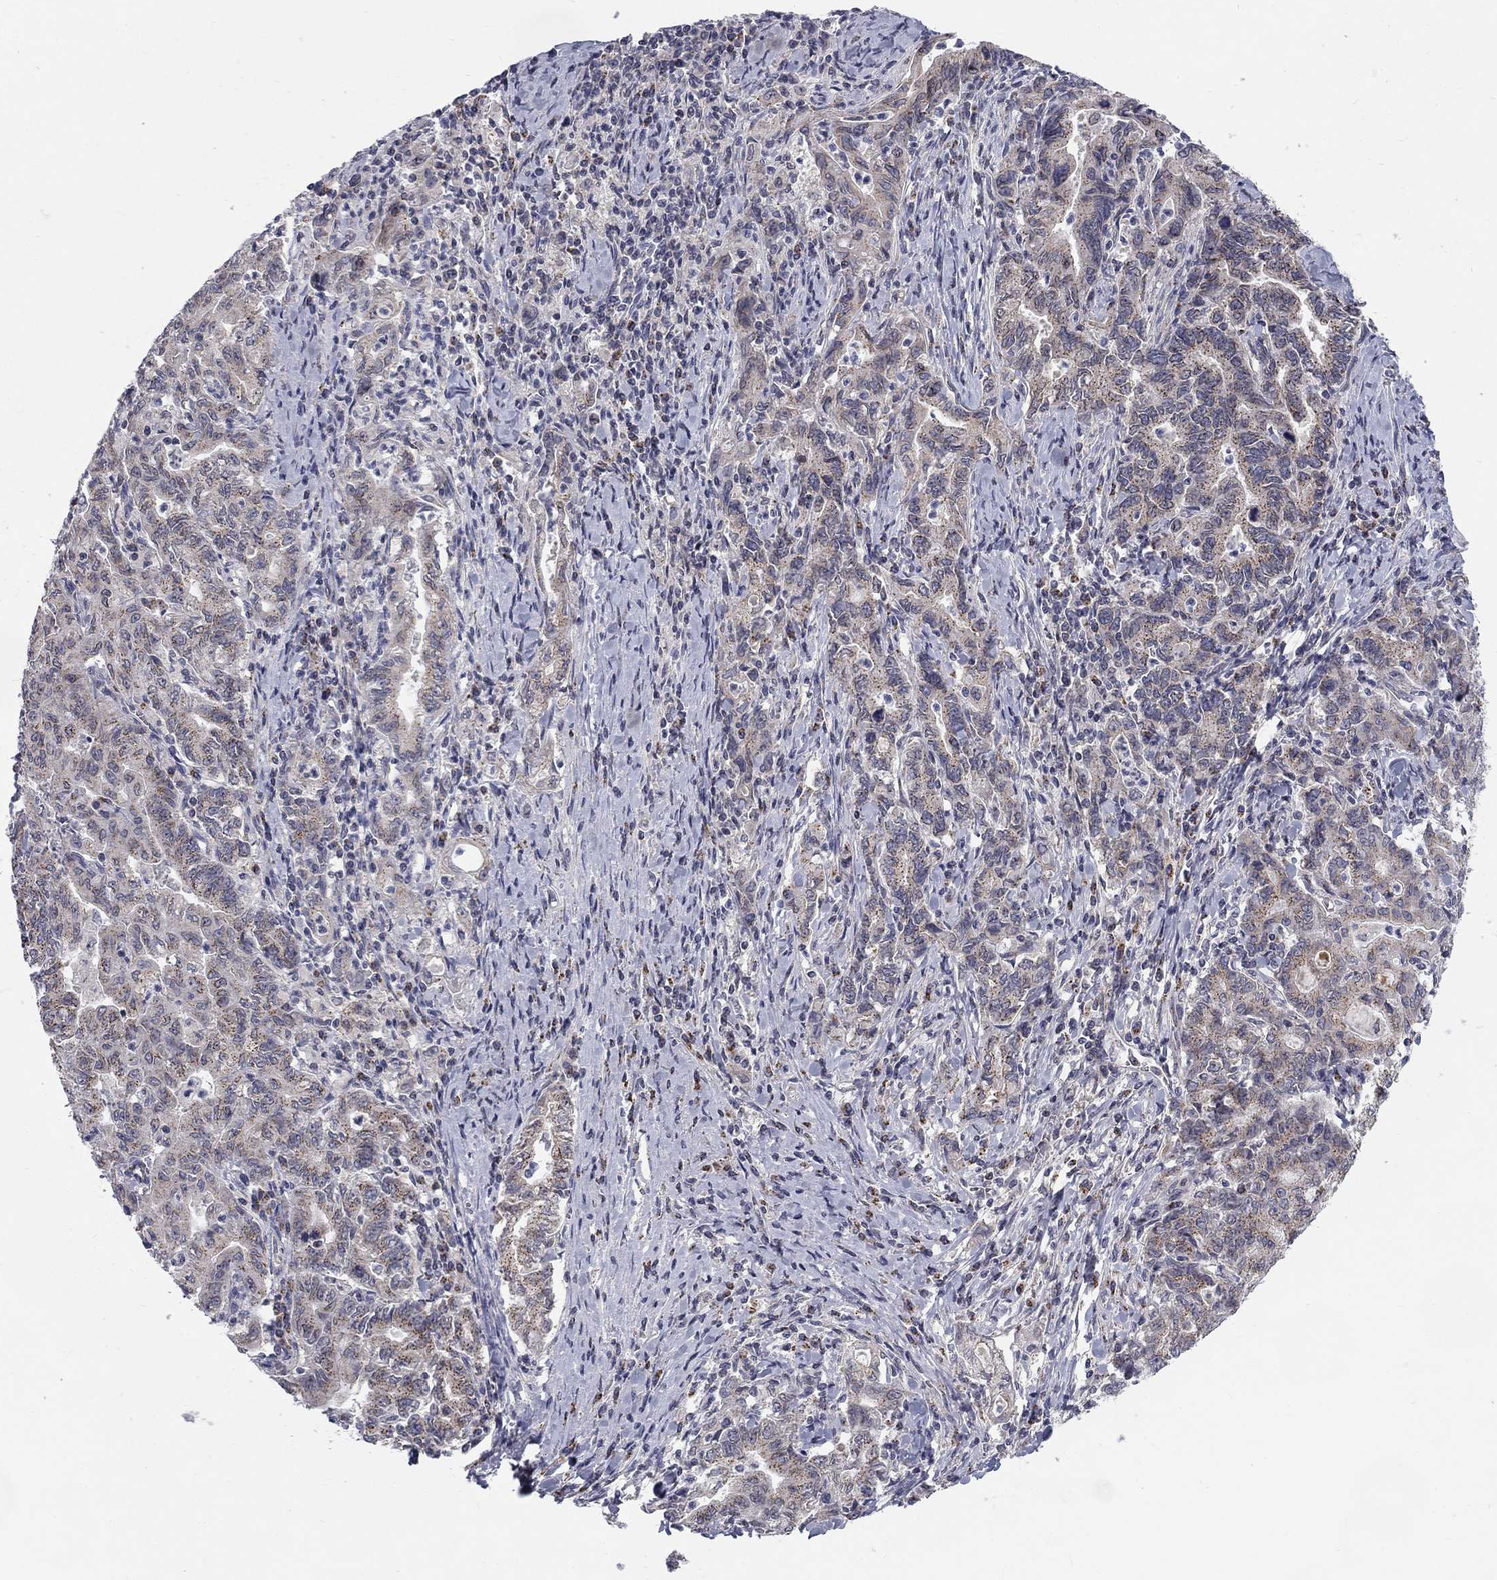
{"staining": {"intensity": "weak", "quantity": "25%-75%", "location": "cytoplasmic/membranous"}, "tissue": "stomach cancer", "cell_type": "Tumor cells", "image_type": "cancer", "snomed": [{"axis": "morphology", "description": "Adenocarcinoma, NOS"}, {"axis": "topography", "description": "Stomach, upper"}], "caption": "High-magnification brightfield microscopy of stomach cancer (adenocarcinoma) stained with DAB (3,3'-diaminobenzidine) (brown) and counterstained with hematoxylin (blue). tumor cells exhibit weak cytoplasmic/membranous staining is appreciated in about25%-75% of cells.", "gene": "PANK3", "patient": {"sex": "female", "age": 79}}